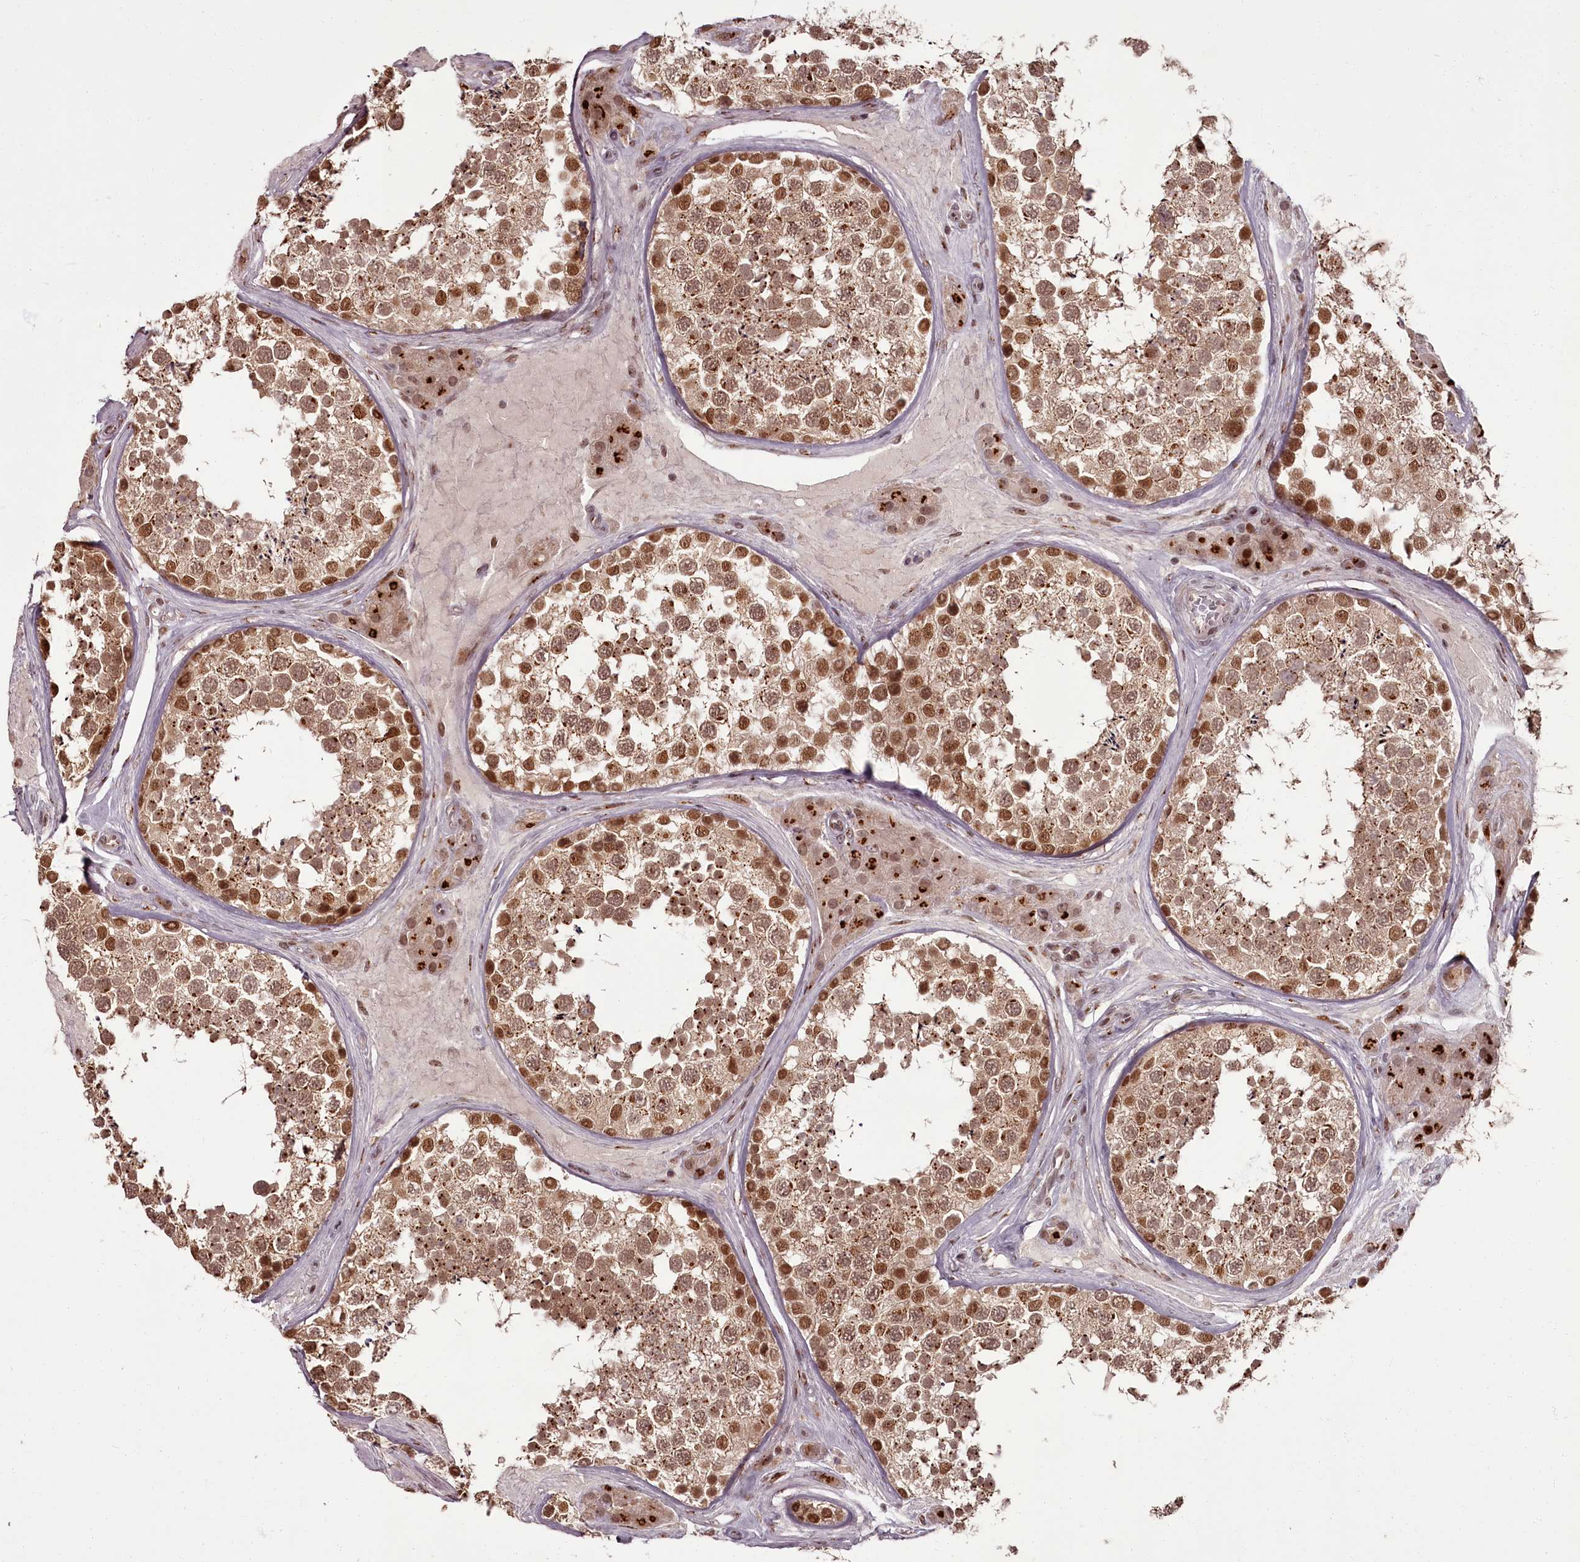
{"staining": {"intensity": "moderate", "quantity": ">75%", "location": "cytoplasmic/membranous,nuclear"}, "tissue": "testis", "cell_type": "Cells in seminiferous ducts", "image_type": "normal", "snomed": [{"axis": "morphology", "description": "Normal tissue, NOS"}, {"axis": "topography", "description": "Testis"}], "caption": "This micrograph demonstrates immunohistochemistry staining of benign testis, with medium moderate cytoplasmic/membranous,nuclear staining in approximately >75% of cells in seminiferous ducts.", "gene": "CEP83", "patient": {"sex": "male", "age": 46}}